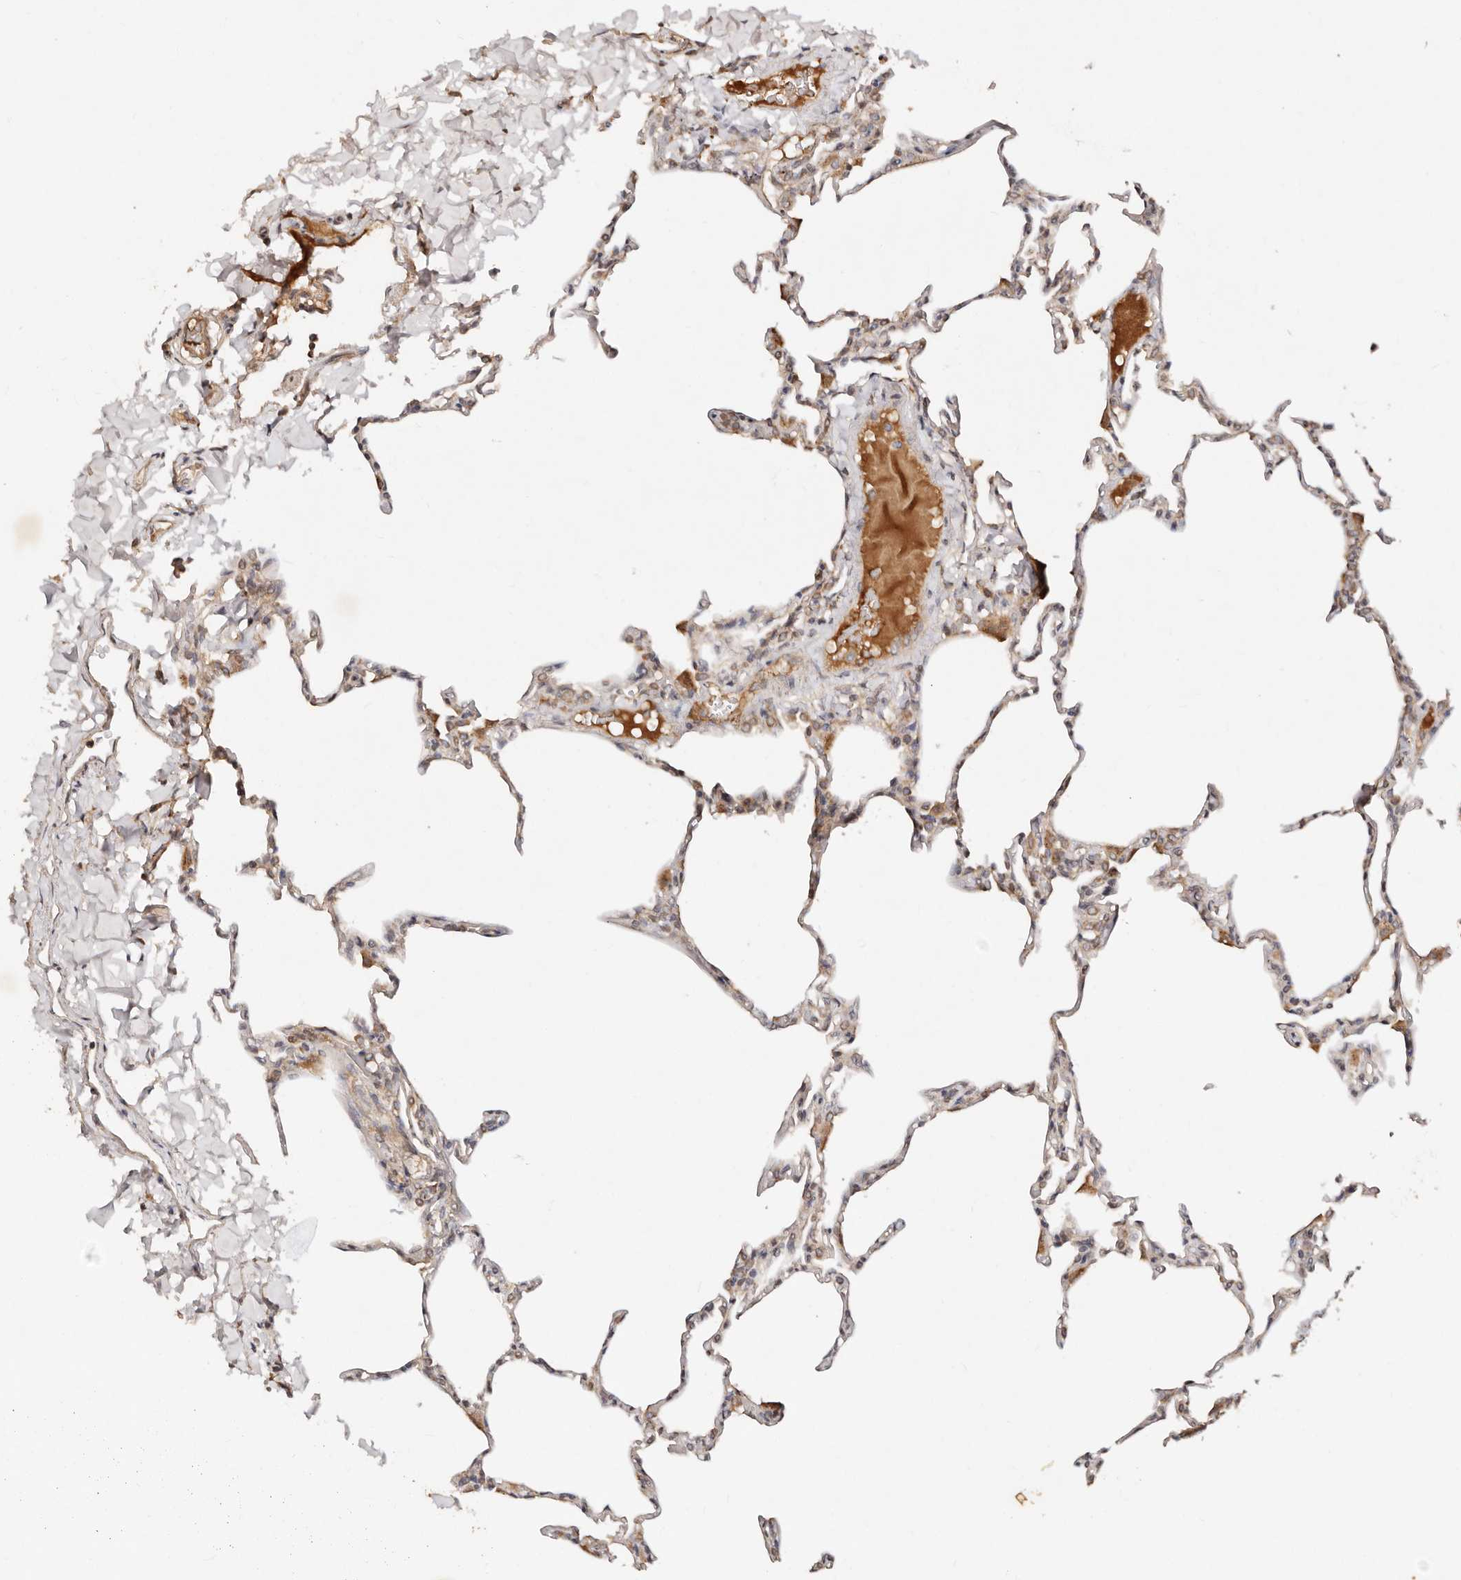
{"staining": {"intensity": "moderate", "quantity": "<25%", "location": "cytoplasmic/membranous"}, "tissue": "lung", "cell_type": "Alveolar cells", "image_type": "normal", "snomed": [{"axis": "morphology", "description": "Normal tissue, NOS"}, {"axis": "topography", "description": "Lung"}], "caption": "This is a photomicrograph of immunohistochemistry (IHC) staining of unremarkable lung, which shows moderate staining in the cytoplasmic/membranous of alveolar cells.", "gene": "DENND11", "patient": {"sex": "male", "age": 20}}